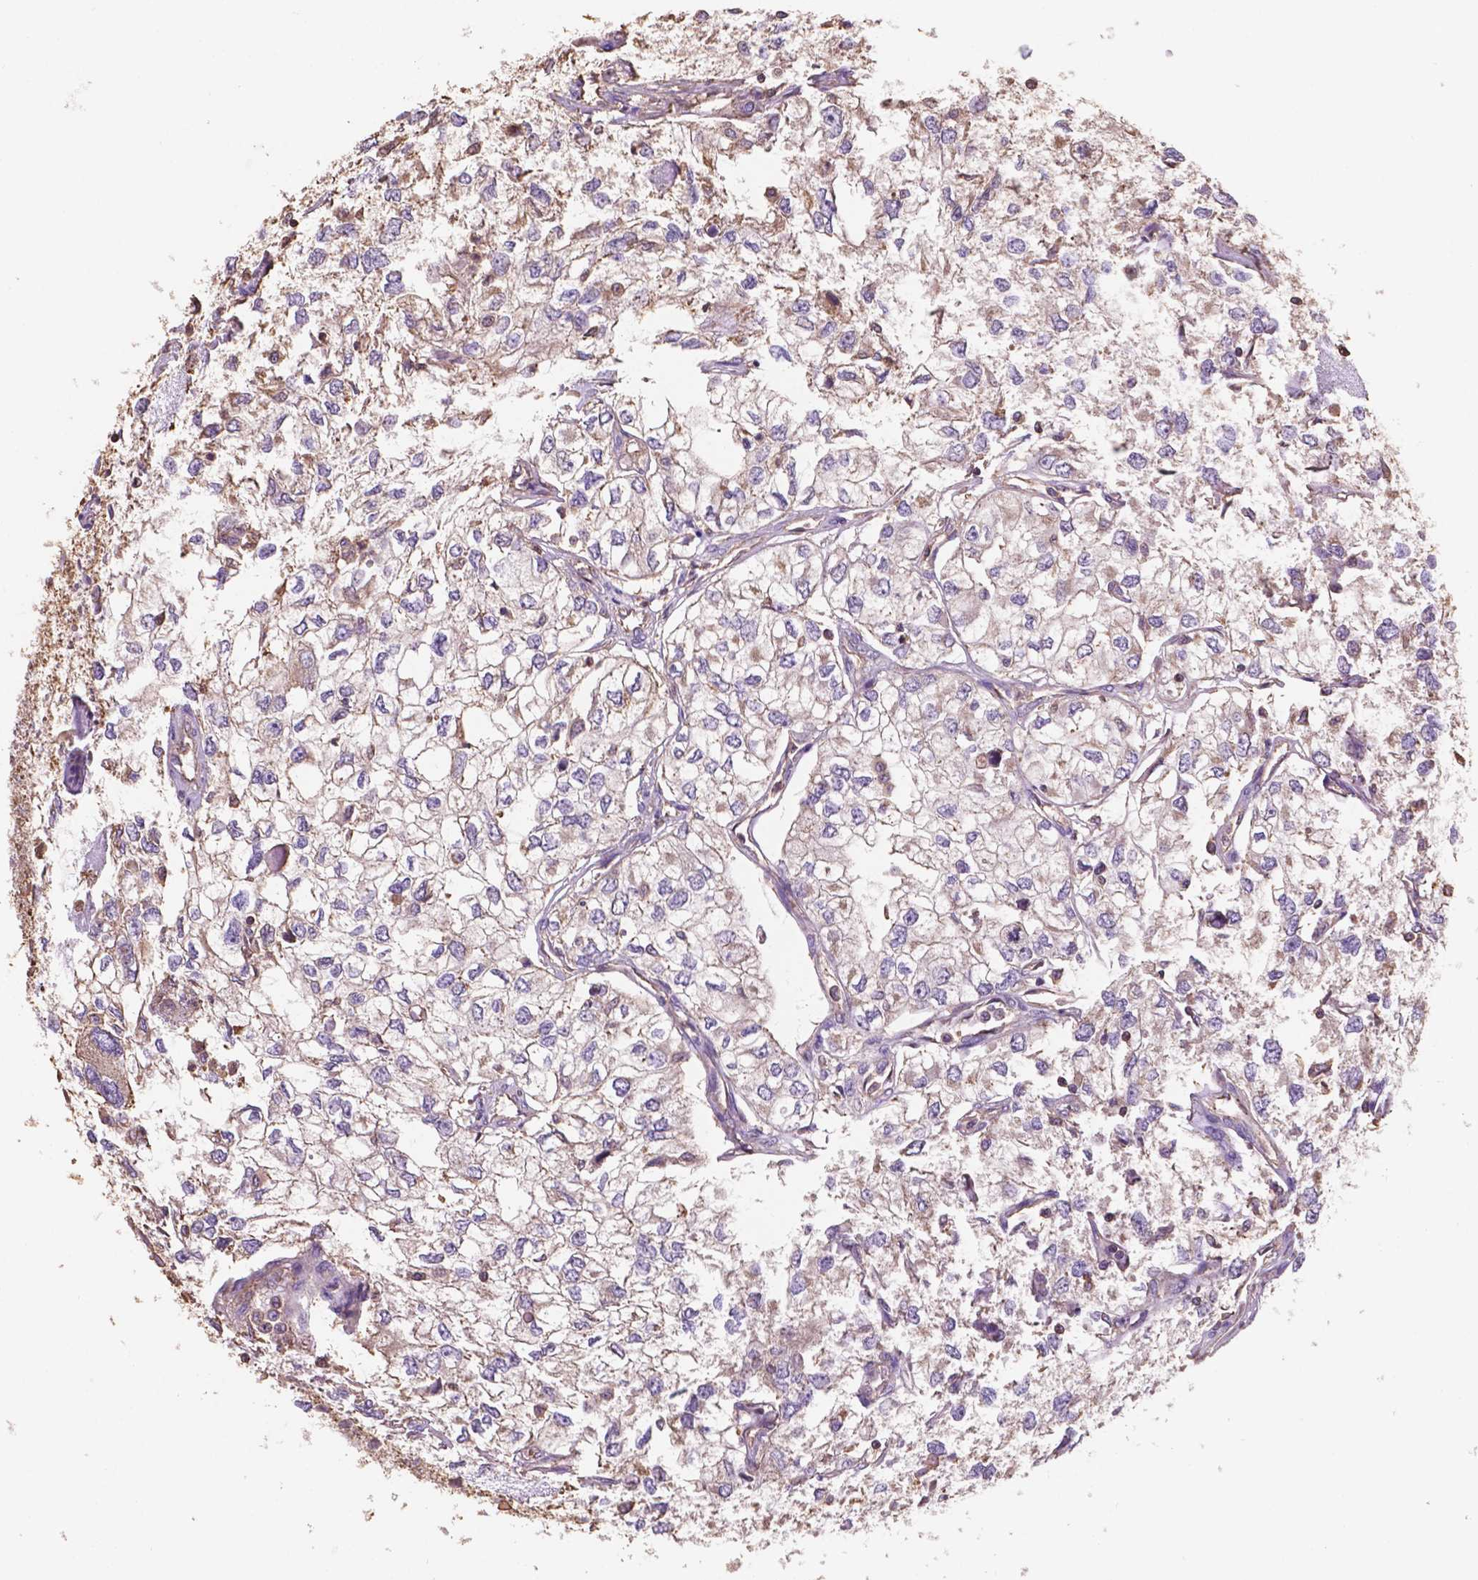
{"staining": {"intensity": "negative", "quantity": "none", "location": "none"}, "tissue": "renal cancer", "cell_type": "Tumor cells", "image_type": "cancer", "snomed": [{"axis": "morphology", "description": "Adenocarcinoma, NOS"}, {"axis": "topography", "description": "Kidney"}], "caption": "DAB immunohistochemical staining of human renal cancer (adenocarcinoma) reveals no significant positivity in tumor cells.", "gene": "NIPA2", "patient": {"sex": "female", "age": 59}}